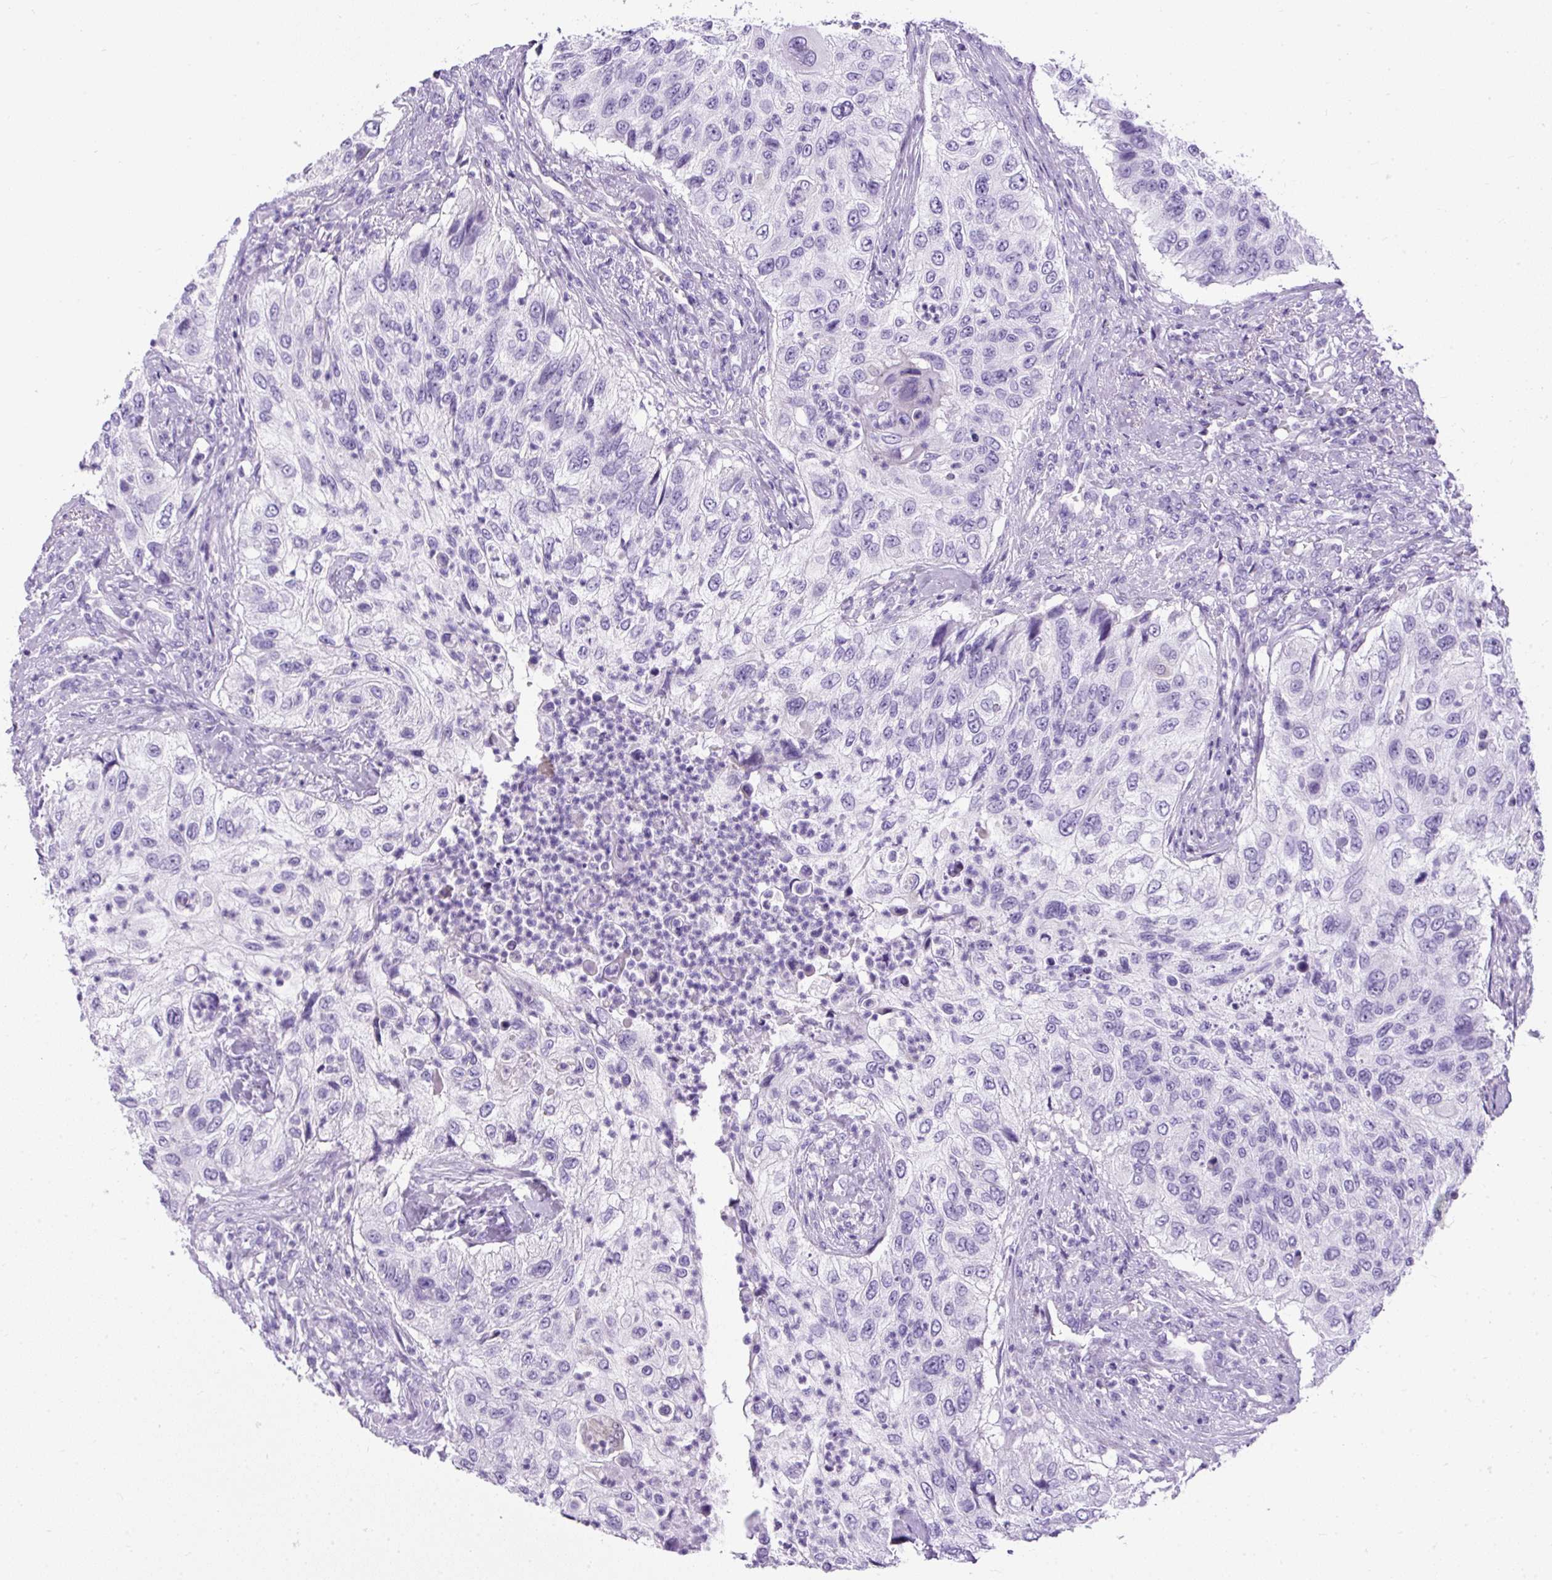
{"staining": {"intensity": "negative", "quantity": "none", "location": "none"}, "tissue": "urothelial cancer", "cell_type": "Tumor cells", "image_type": "cancer", "snomed": [{"axis": "morphology", "description": "Urothelial carcinoma, High grade"}, {"axis": "topography", "description": "Urinary bladder"}], "caption": "This is an immunohistochemistry micrograph of urothelial cancer. There is no staining in tumor cells.", "gene": "UPP1", "patient": {"sex": "female", "age": 60}}